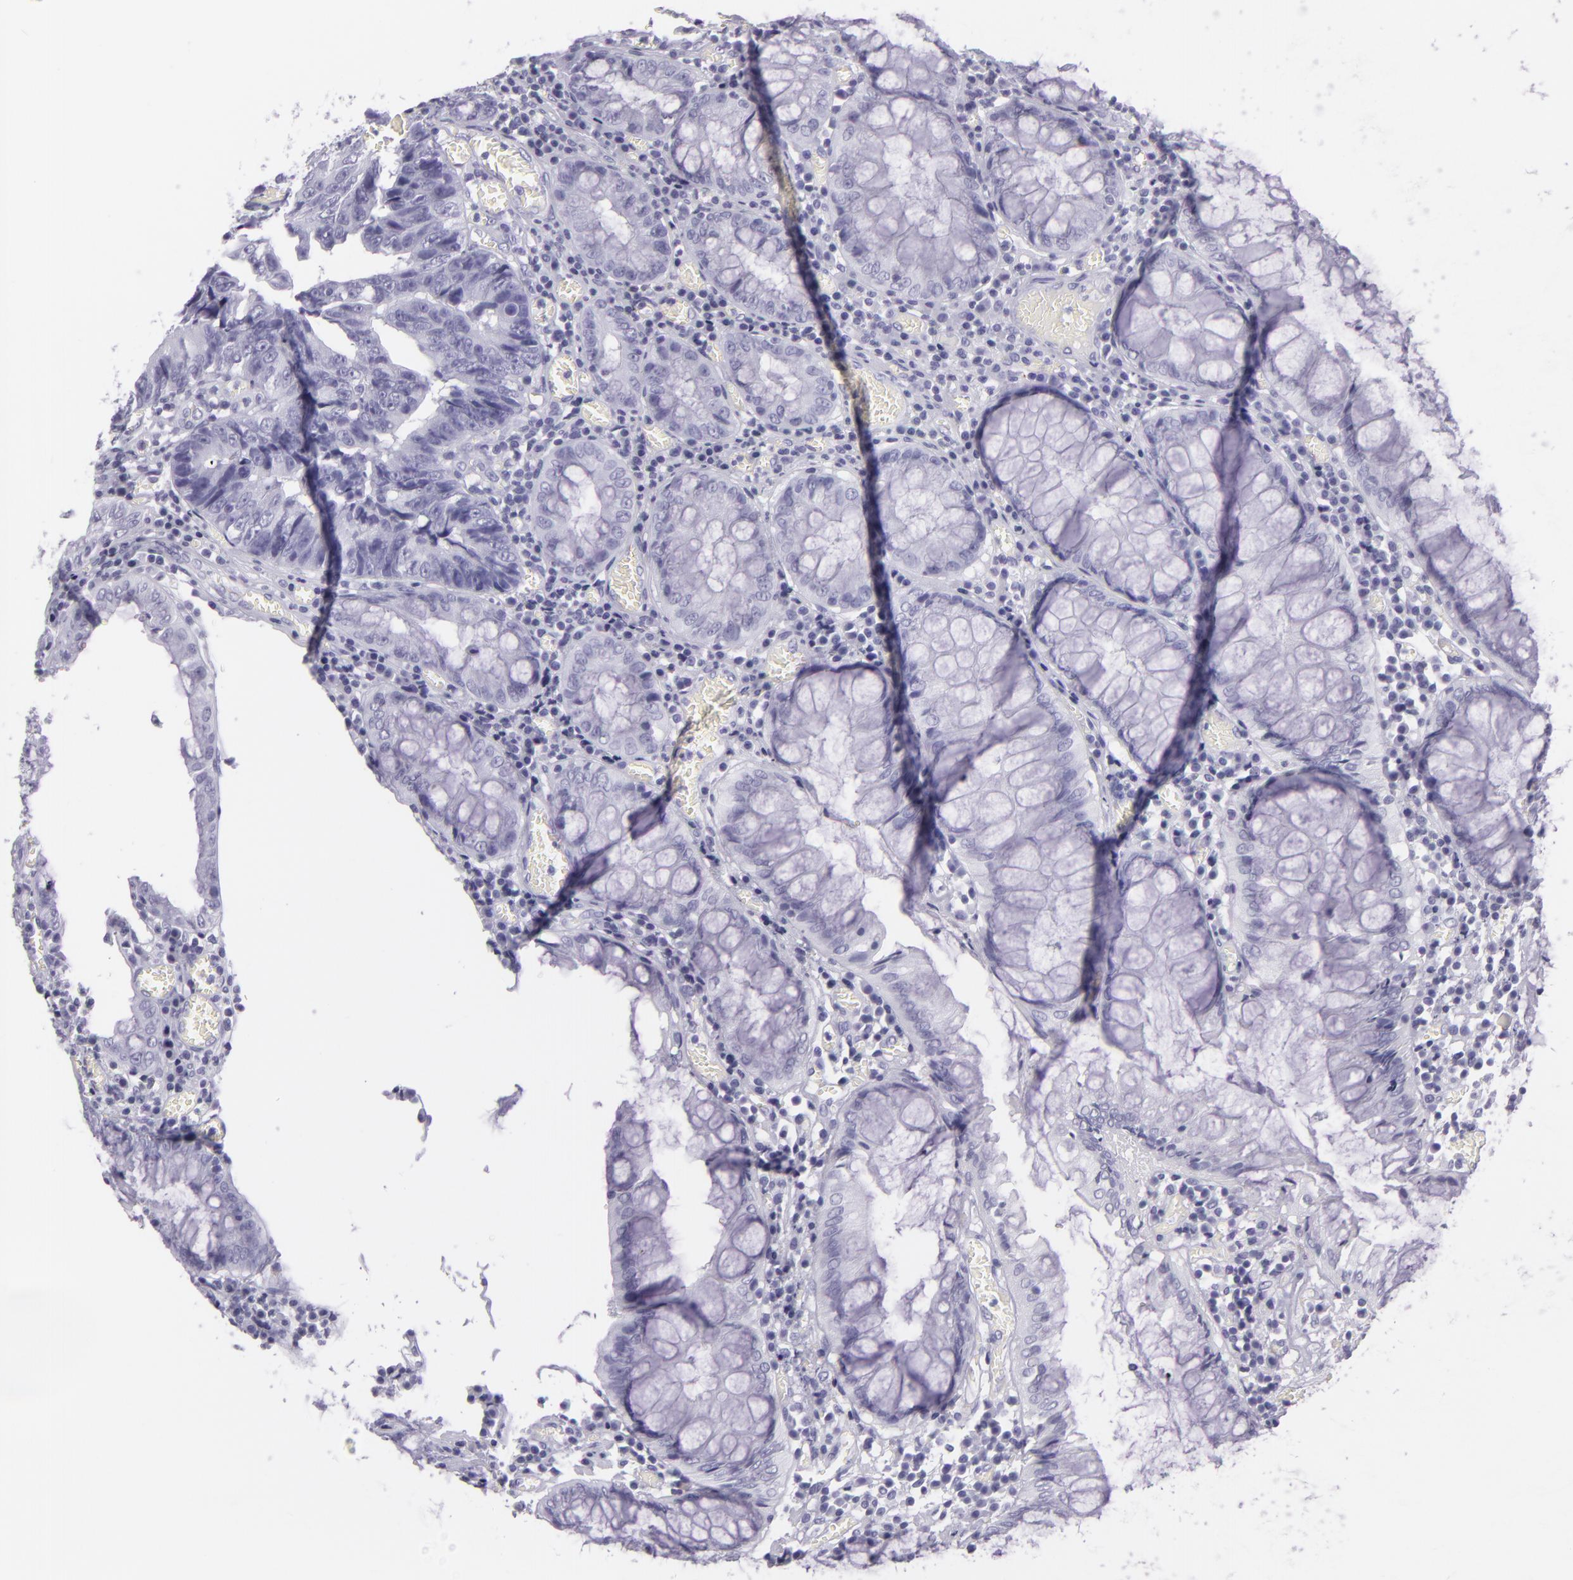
{"staining": {"intensity": "negative", "quantity": "none", "location": "none"}, "tissue": "colorectal cancer", "cell_type": "Tumor cells", "image_type": "cancer", "snomed": [{"axis": "morphology", "description": "Adenocarcinoma, NOS"}, {"axis": "topography", "description": "Rectum"}], "caption": "An IHC micrograph of adenocarcinoma (colorectal) is shown. There is no staining in tumor cells of adenocarcinoma (colorectal). (Brightfield microscopy of DAB (3,3'-diaminobenzidine) immunohistochemistry at high magnification).", "gene": "MUC6", "patient": {"sex": "female", "age": 98}}